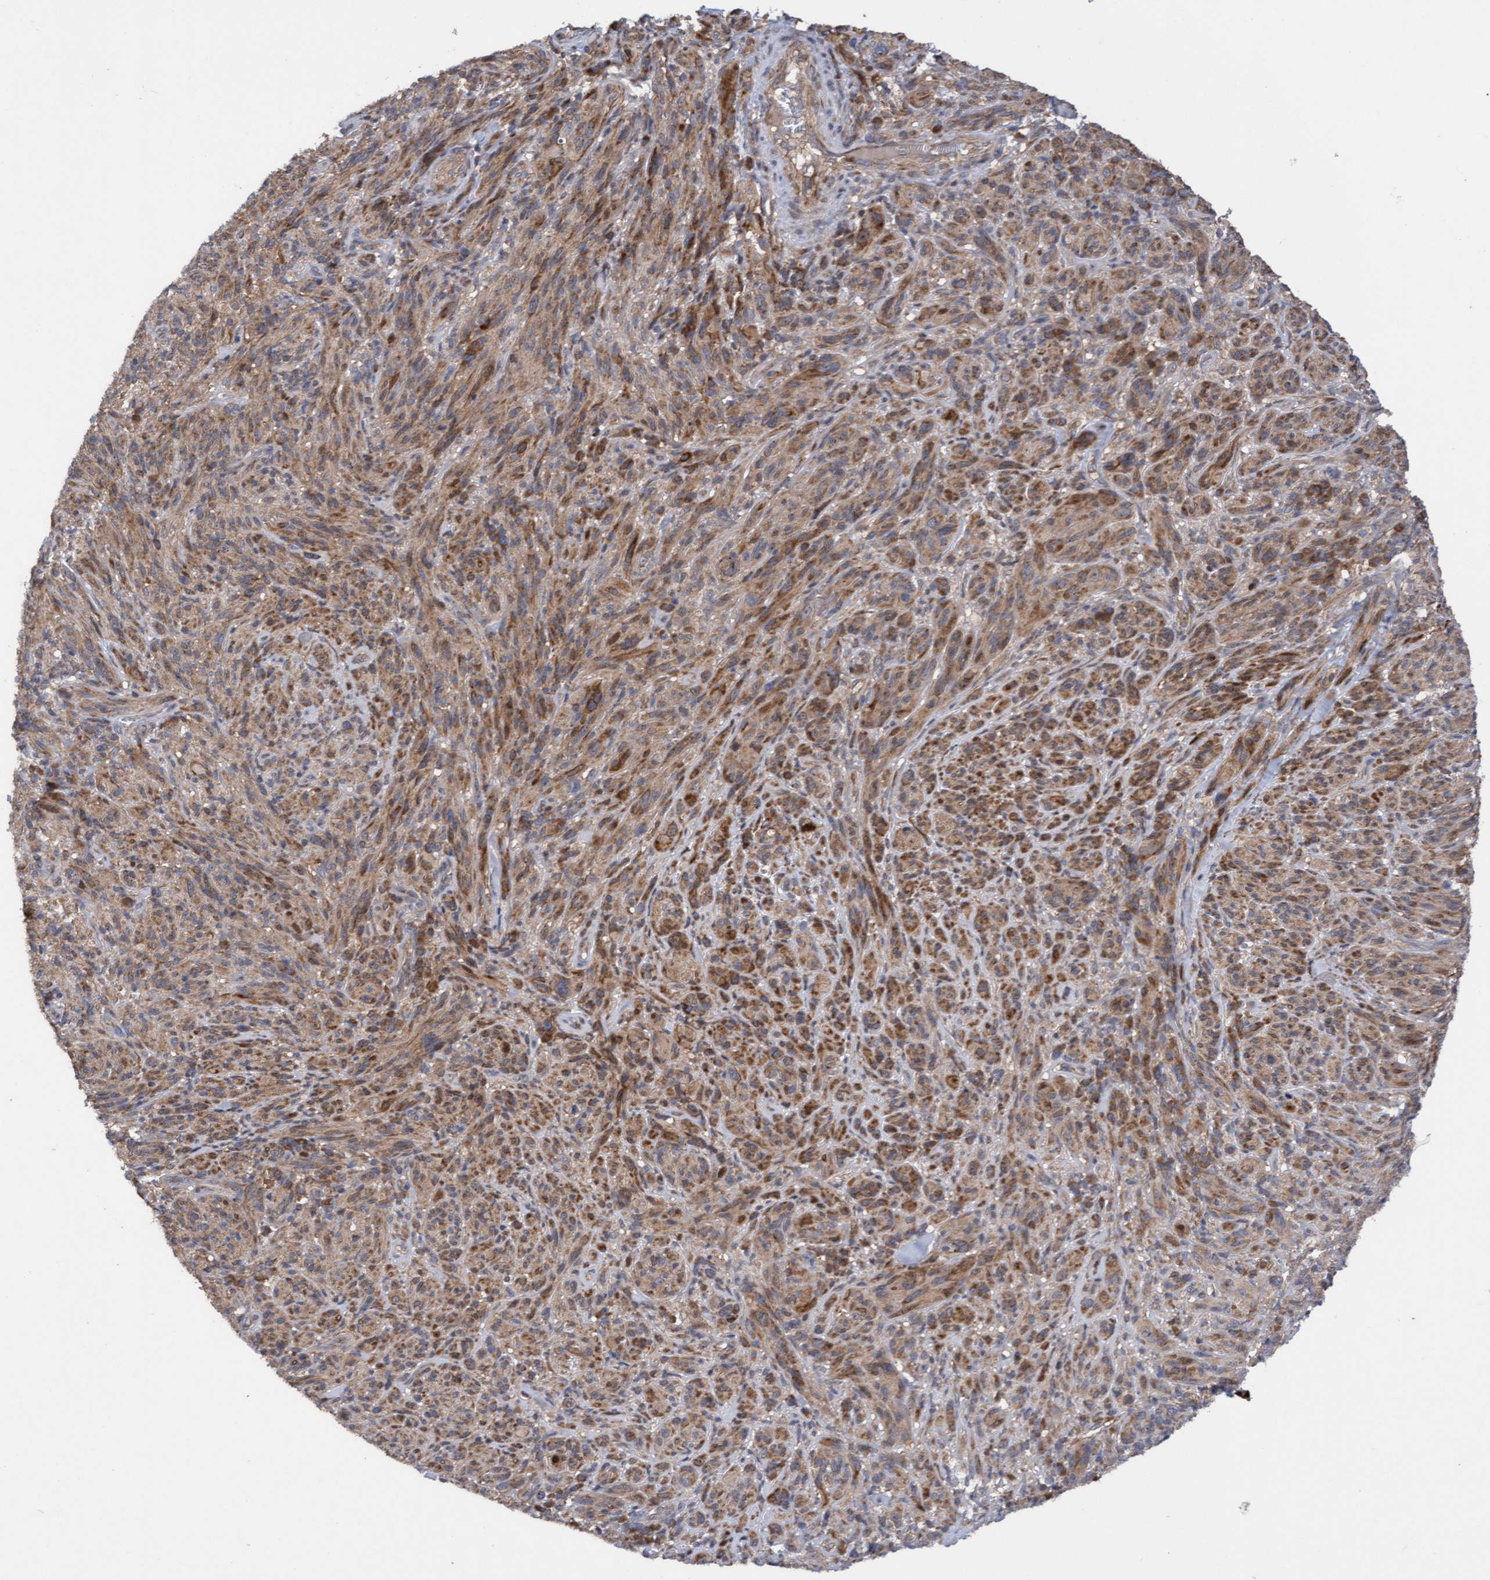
{"staining": {"intensity": "moderate", "quantity": ">75%", "location": "cytoplasmic/membranous"}, "tissue": "melanoma", "cell_type": "Tumor cells", "image_type": "cancer", "snomed": [{"axis": "morphology", "description": "Malignant melanoma, NOS"}, {"axis": "topography", "description": "Skin of head"}], "caption": "Tumor cells demonstrate moderate cytoplasmic/membranous expression in about >75% of cells in melanoma.", "gene": "ELP5", "patient": {"sex": "male", "age": 96}}